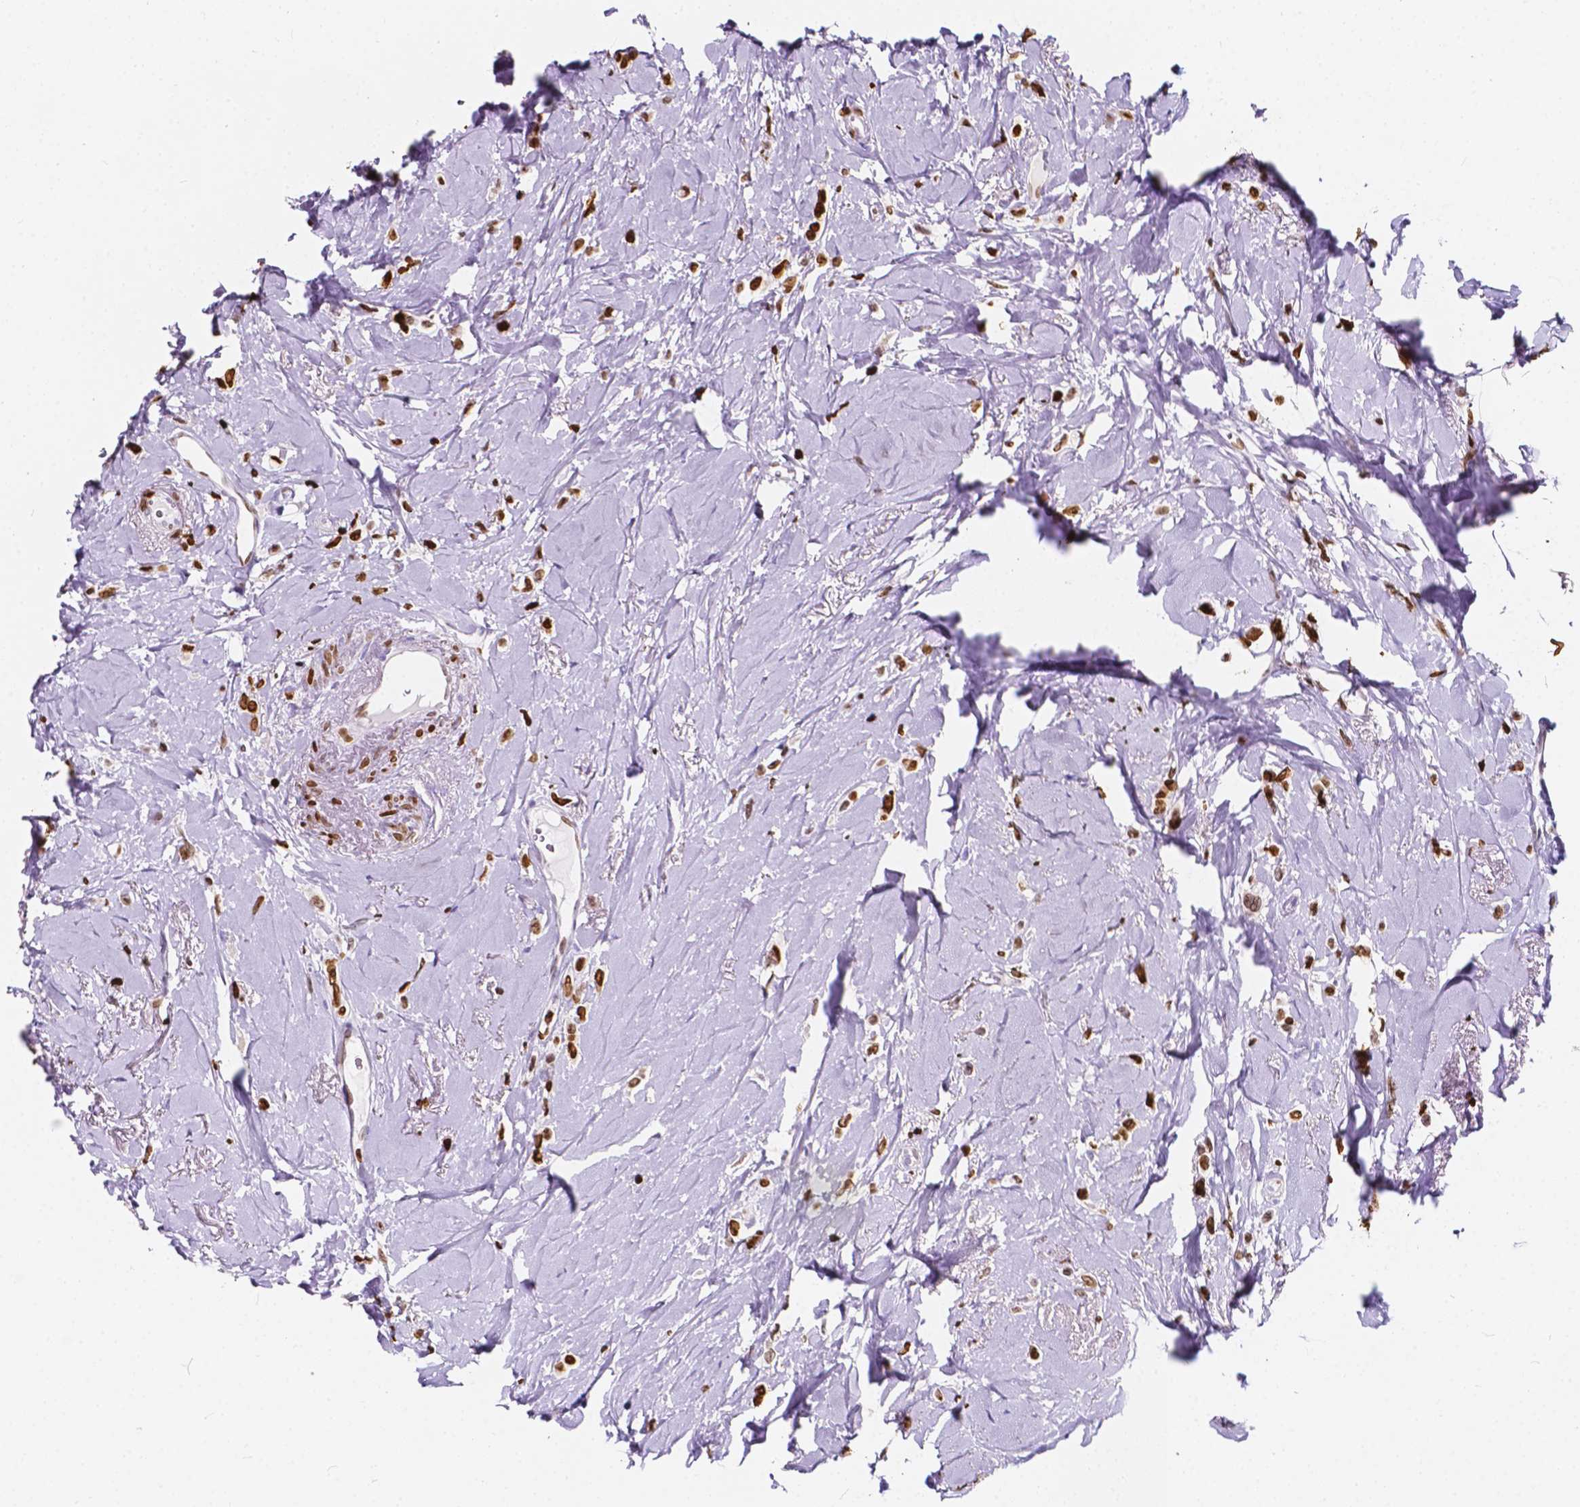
{"staining": {"intensity": "strong", "quantity": ">75%", "location": "nuclear"}, "tissue": "breast cancer", "cell_type": "Tumor cells", "image_type": "cancer", "snomed": [{"axis": "morphology", "description": "Lobular carcinoma"}, {"axis": "topography", "description": "Breast"}], "caption": "Tumor cells show high levels of strong nuclear positivity in approximately >75% of cells in human breast cancer (lobular carcinoma).", "gene": "CBY3", "patient": {"sex": "female", "age": 66}}